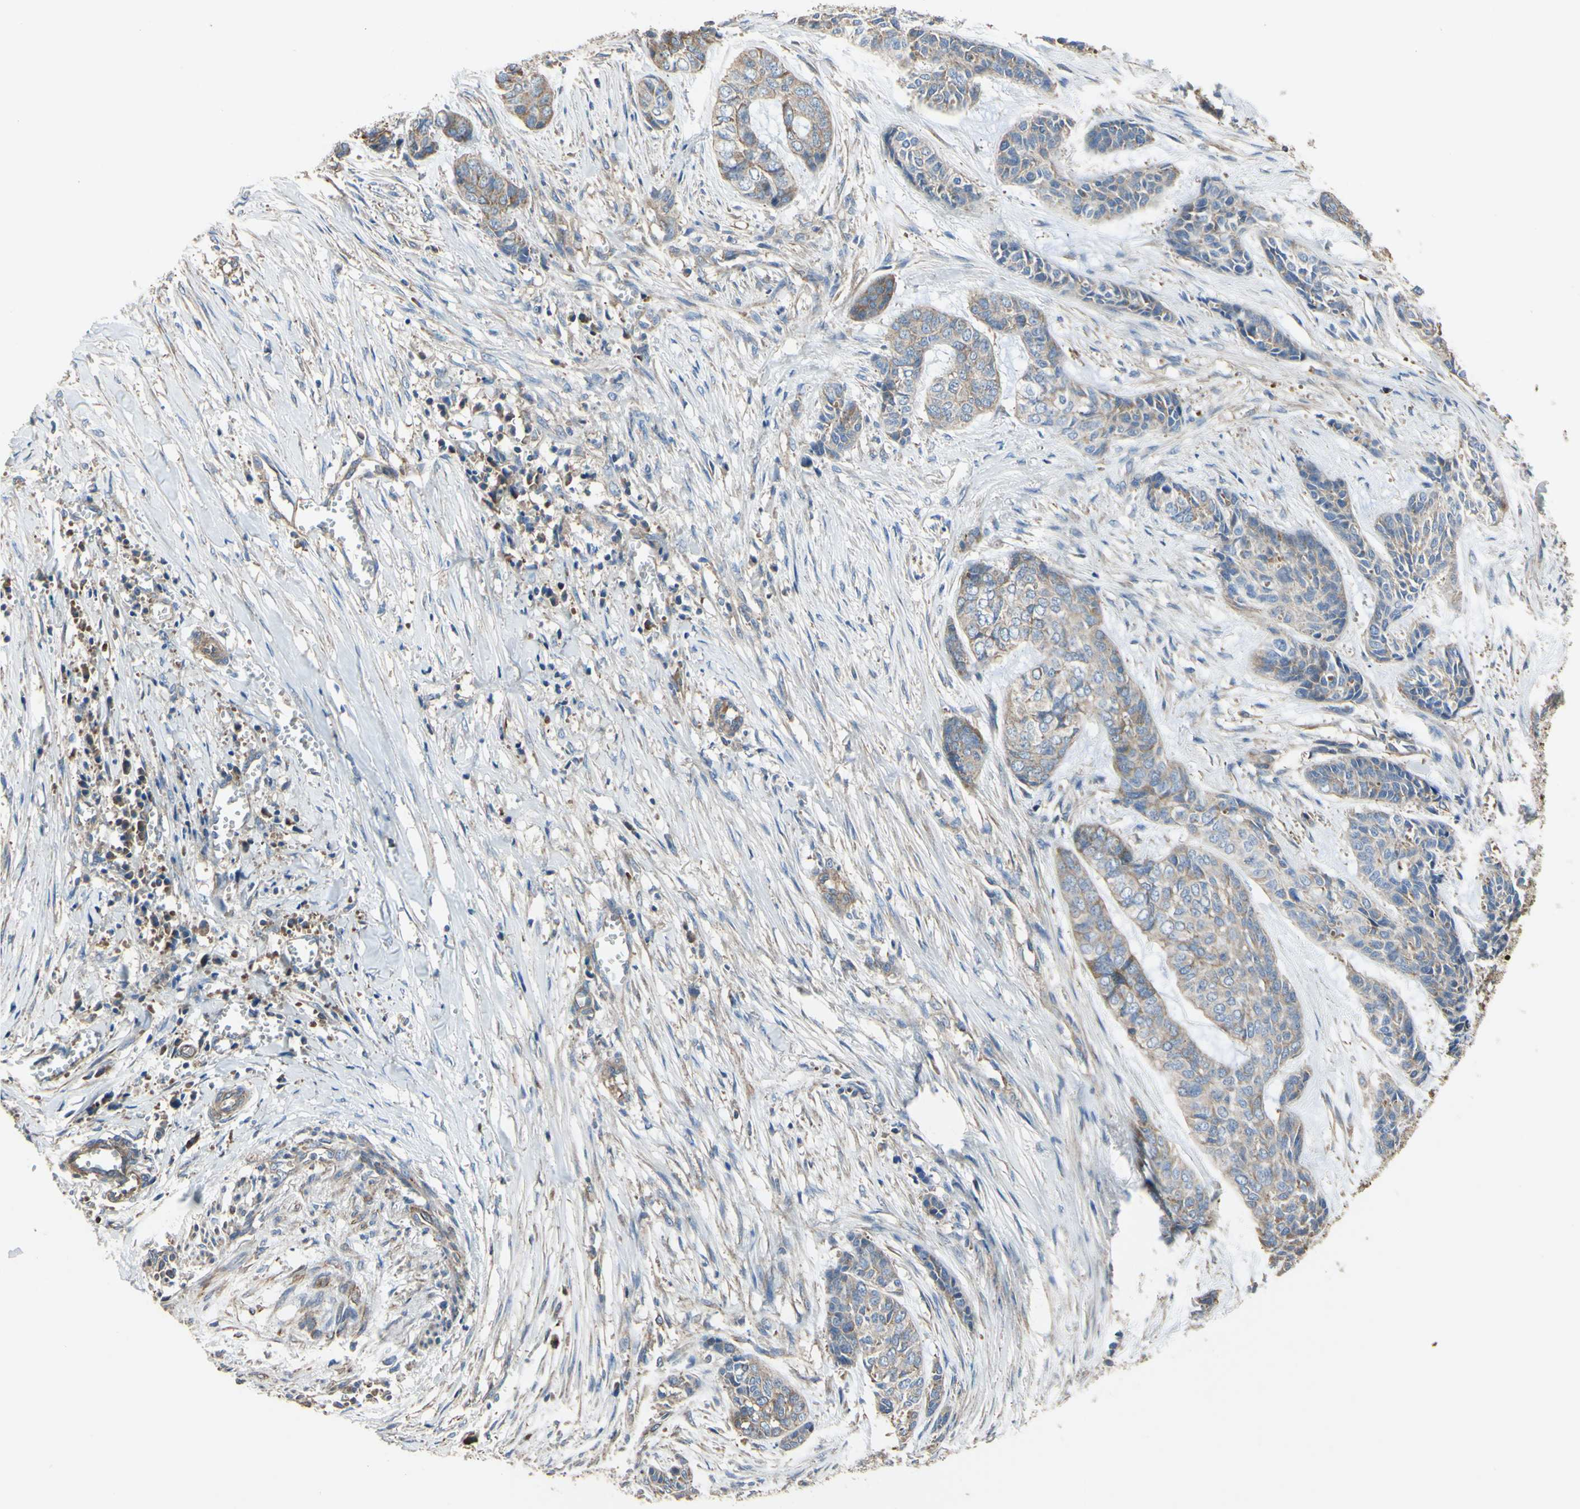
{"staining": {"intensity": "weak", "quantity": ">75%", "location": "cytoplasmic/membranous"}, "tissue": "skin cancer", "cell_type": "Tumor cells", "image_type": "cancer", "snomed": [{"axis": "morphology", "description": "Basal cell carcinoma"}, {"axis": "topography", "description": "Skin"}], "caption": "Skin cancer stained with a brown dye reveals weak cytoplasmic/membranous positive expression in approximately >75% of tumor cells.", "gene": "BECN1", "patient": {"sex": "female", "age": 64}}